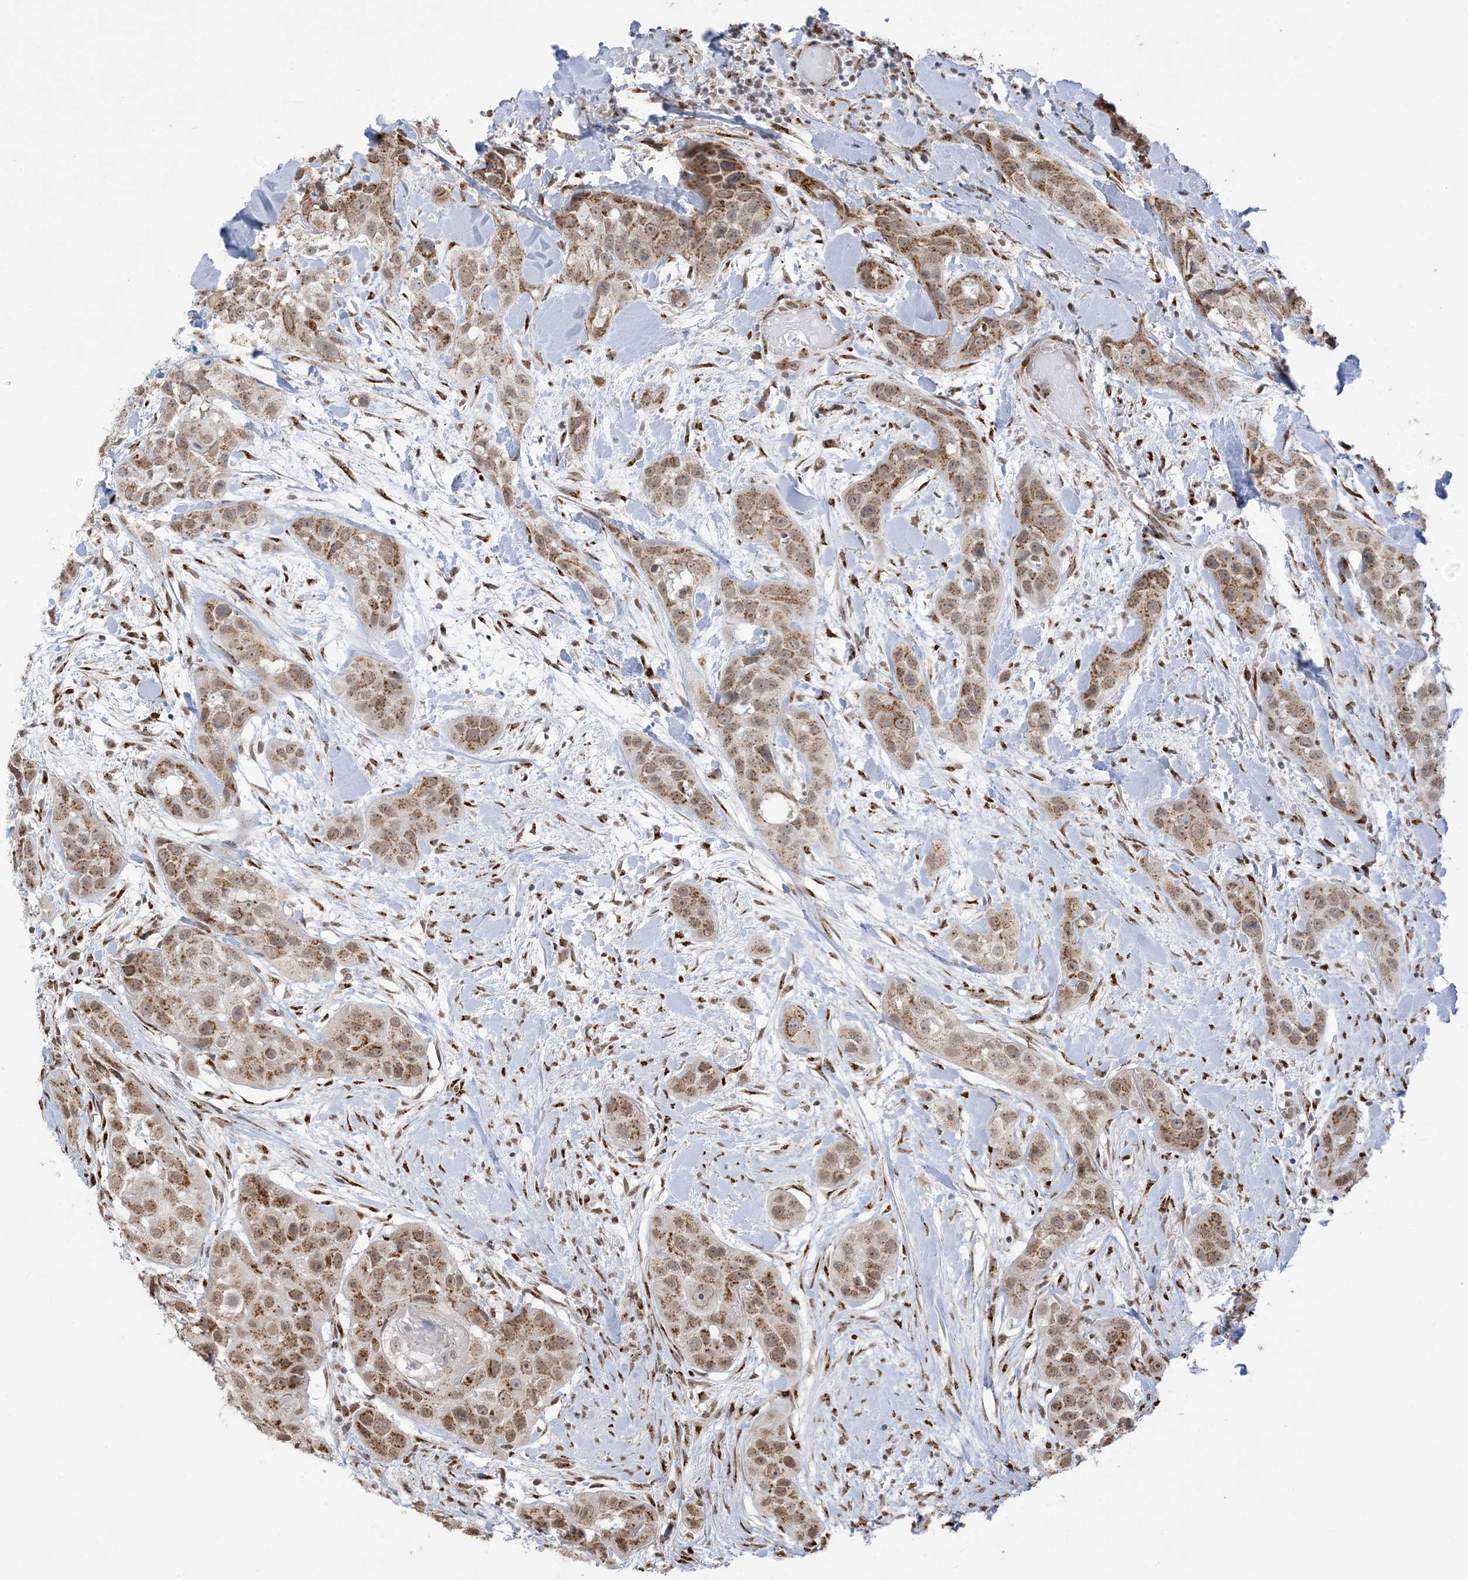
{"staining": {"intensity": "moderate", "quantity": ">75%", "location": "cytoplasmic/membranous,nuclear"}, "tissue": "head and neck cancer", "cell_type": "Tumor cells", "image_type": "cancer", "snomed": [{"axis": "morphology", "description": "Normal tissue, NOS"}, {"axis": "morphology", "description": "Squamous cell carcinoma, NOS"}, {"axis": "topography", "description": "Skeletal muscle"}, {"axis": "topography", "description": "Head-Neck"}], "caption": "DAB immunohistochemical staining of head and neck cancer (squamous cell carcinoma) exhibits moderate cytoplasmic/membranous and nuclear protein expression in approximately >75% of tumor cells. The staining is performed using DAB (3,3'-diaminobenzidine) brown chromogen to label protein expression. The nuclei are counter-stained blue using hematoxylin.", "gene": "GPR107", "patient": {"sex": "male", "age": 51}}